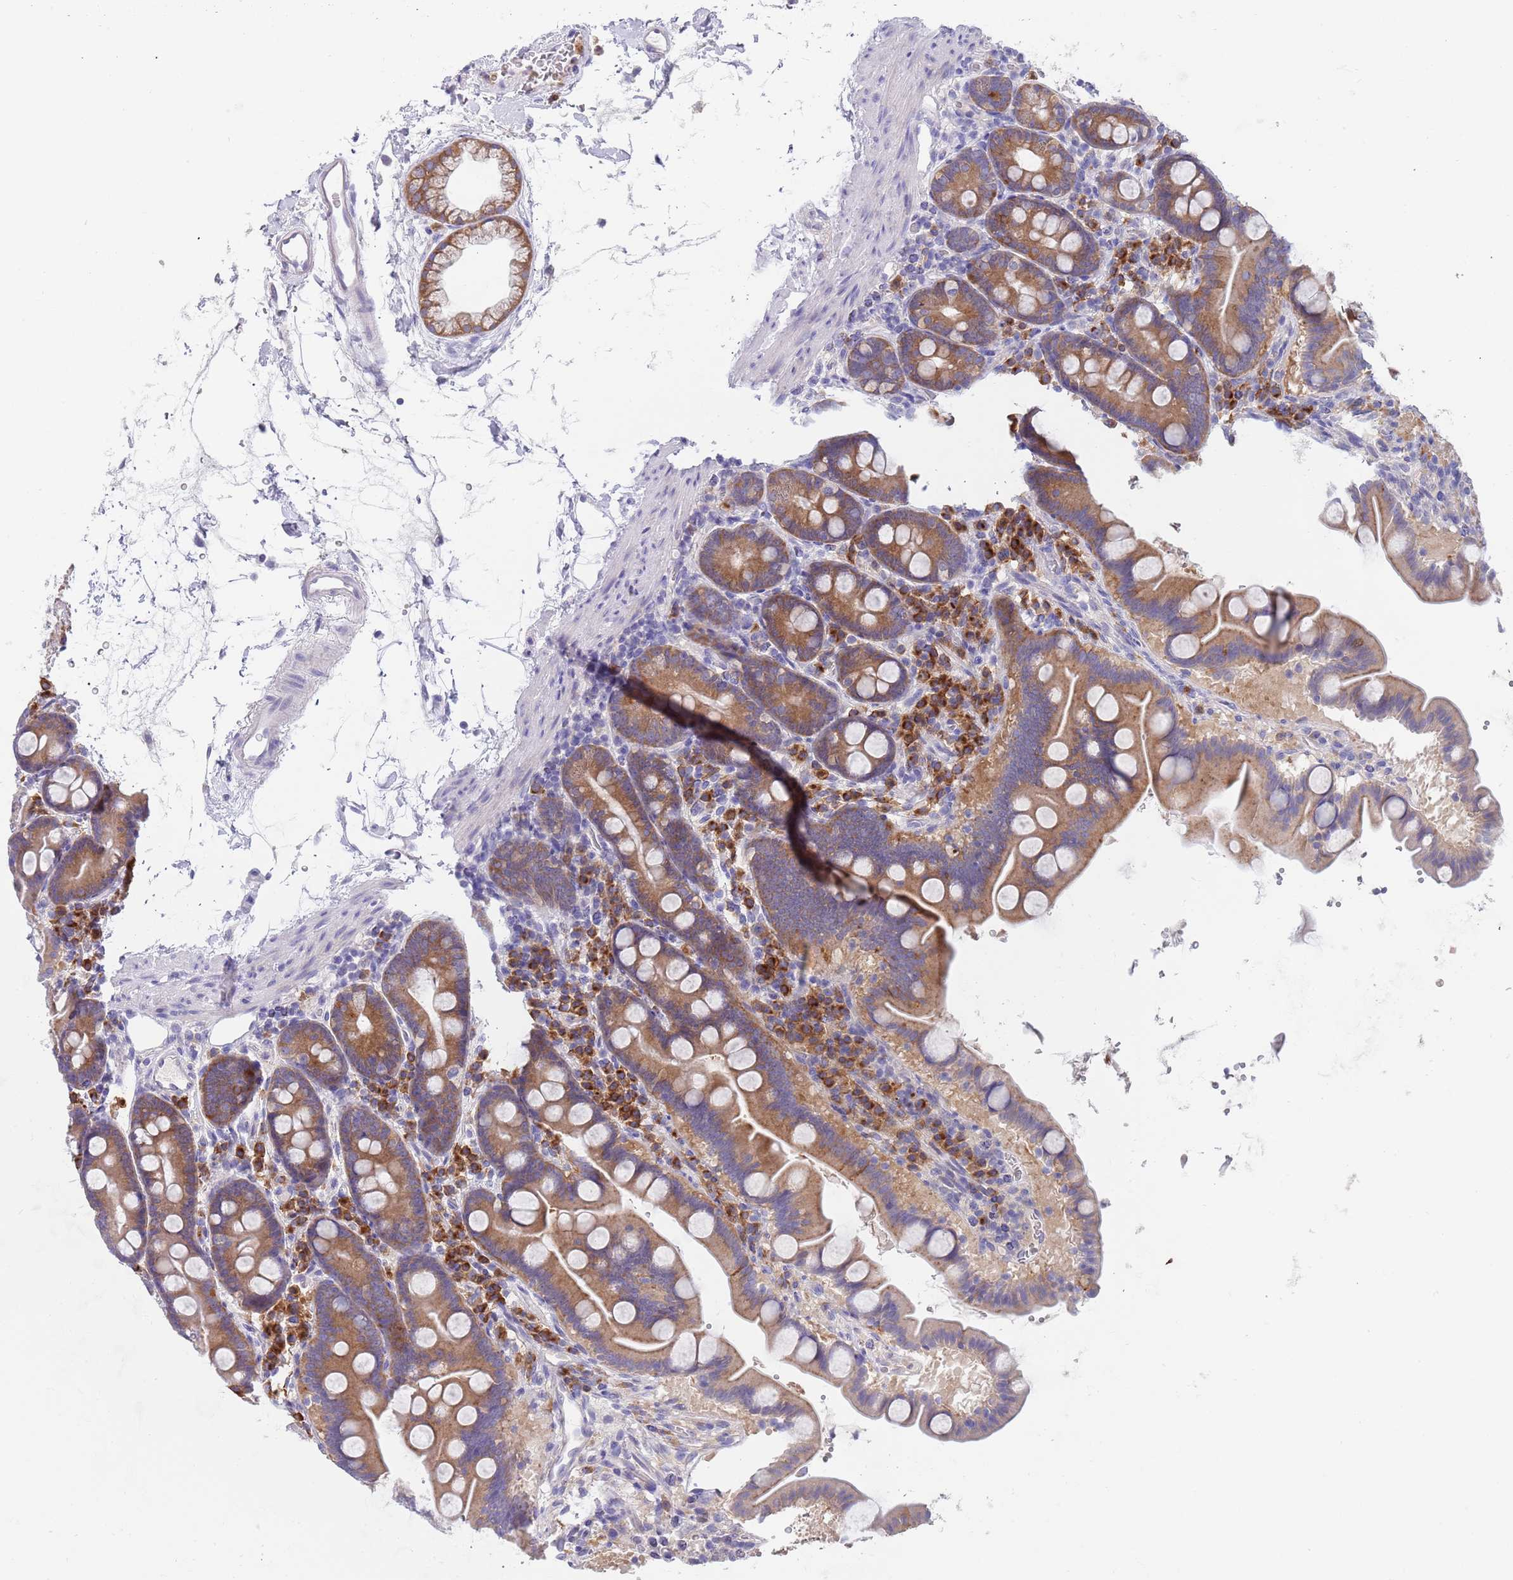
{"staining": {"intensity": "moderate", "quantity": ">75%", "location": "cytoplasmic/membranous"}, "tissue": "duodenum", "cell_type": "Glandular cells", "image_type": "normal", "snomed": [{"axis": "morphology", "description": "Normal tissue, NOS"}, {"axis": "topography", "description": "Duodenum"}], "caption": "Immunohistochemistry histopathology image of normal duodenum: duodenum stained using immunohistochemistry displays medium levels of moderate protein expression localized specifically in the cytoplasmic/membranous of glandular cells, appearing as a cytoplasmic/membranous brown color.", "gene": "TYW1B", "patient": {"sex": "male", "age": 54}}